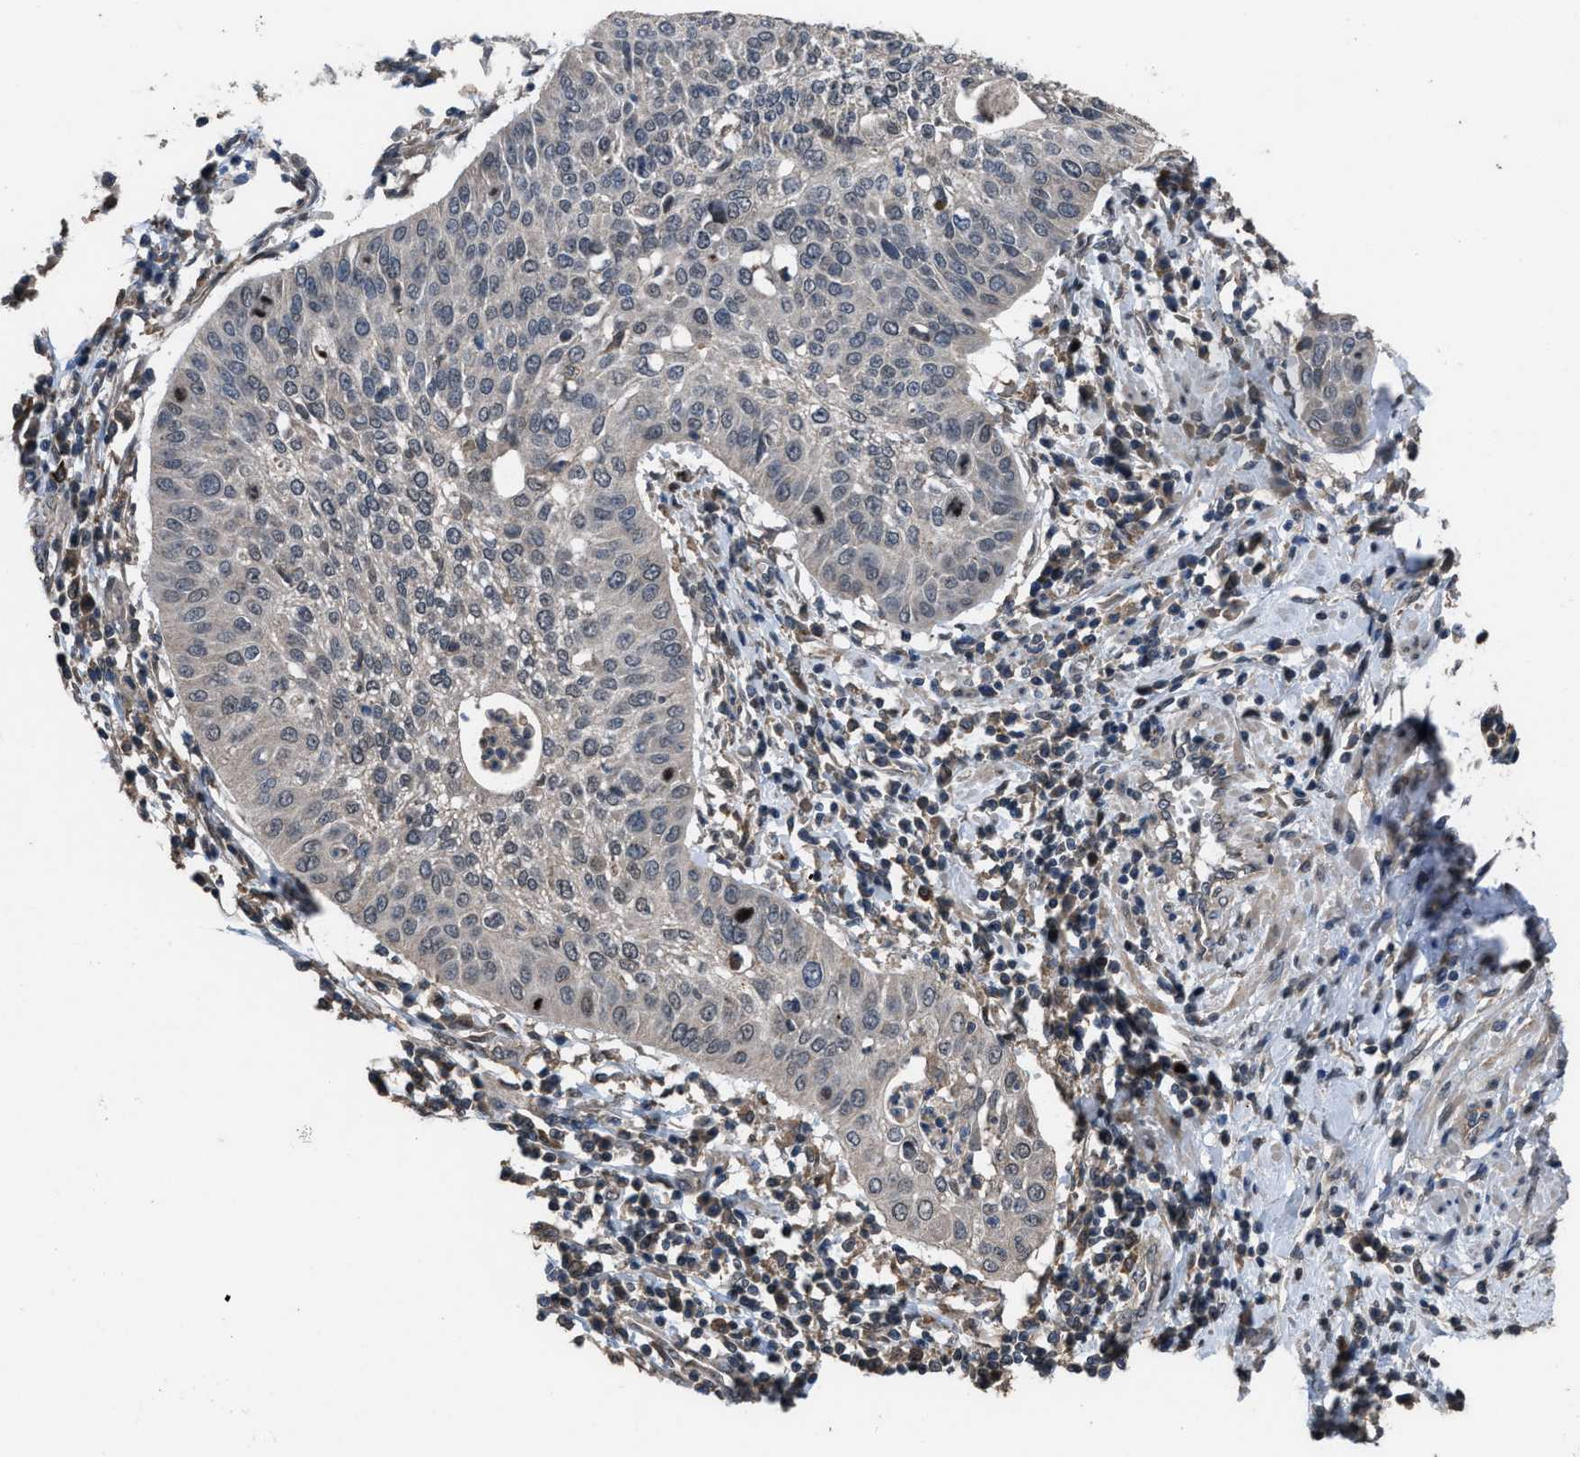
{"staining": {"intensity": "negative", "quantity": "none", "location": "none"}, "tissue": "cervical cancer", "cell_type": "Tumor cells", "image_type": "cancer", "snomed": [{"axis": "morphology", "description": "Normal tissue, NOS"}, {"axis": "morphology", "description": "Squamous cell carcinoma, NOS"}, {"axis": "topography", "description": "Cervix"}], "caption": "An immunohistochemistry photomicrograph of squamous cell carcinoma (cervical) is shown. There is no staining in tumor cells of squamous cell carcinoma (cervical).", "gene": "UTRN", "patient": {"sex": "female", "age": 39}}